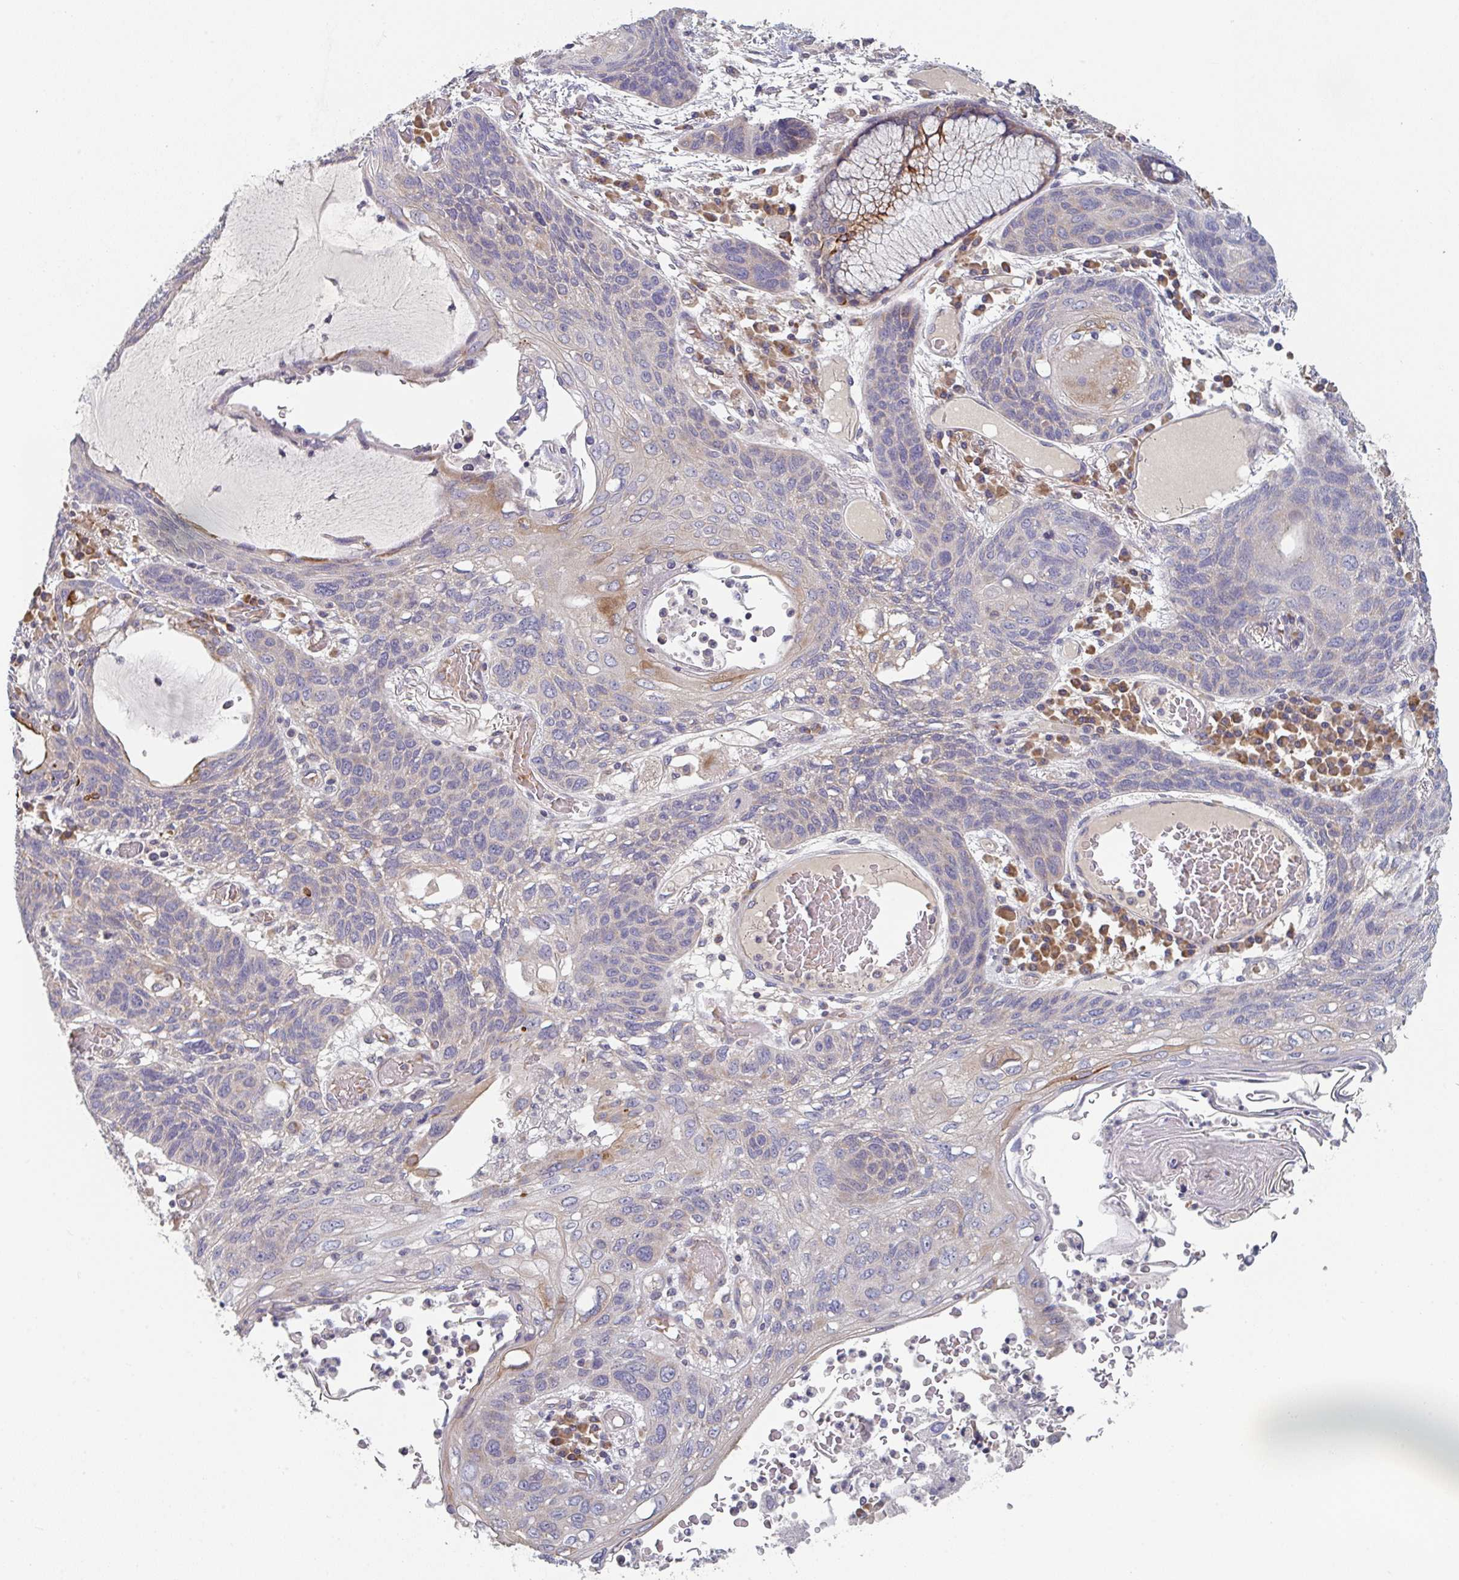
{"staining": {"intensity": "negative", "quantity": "none", "location": "none"}, "tissue": "lung cancer", "cell_type": "Tumor cells", "image_type": "cancer", "snomed": [{"axis": "morphology", "description": "Squamous cell carcinoma, NOS"}, {"axis": "morphology", "description": "Squamous cell carcinoma, metastatic, NOS"}, {"axis": "topography", "description": "Lymph node"}, {"axis": "topography", "description": "Lung"}], "caption": "IHC of human lung cancer (squamous cell carcinoma) demonstrates no positivity in tumor cells.", "gene": "ELOVL1", "patient": {"sex": "male", "age": 41}}